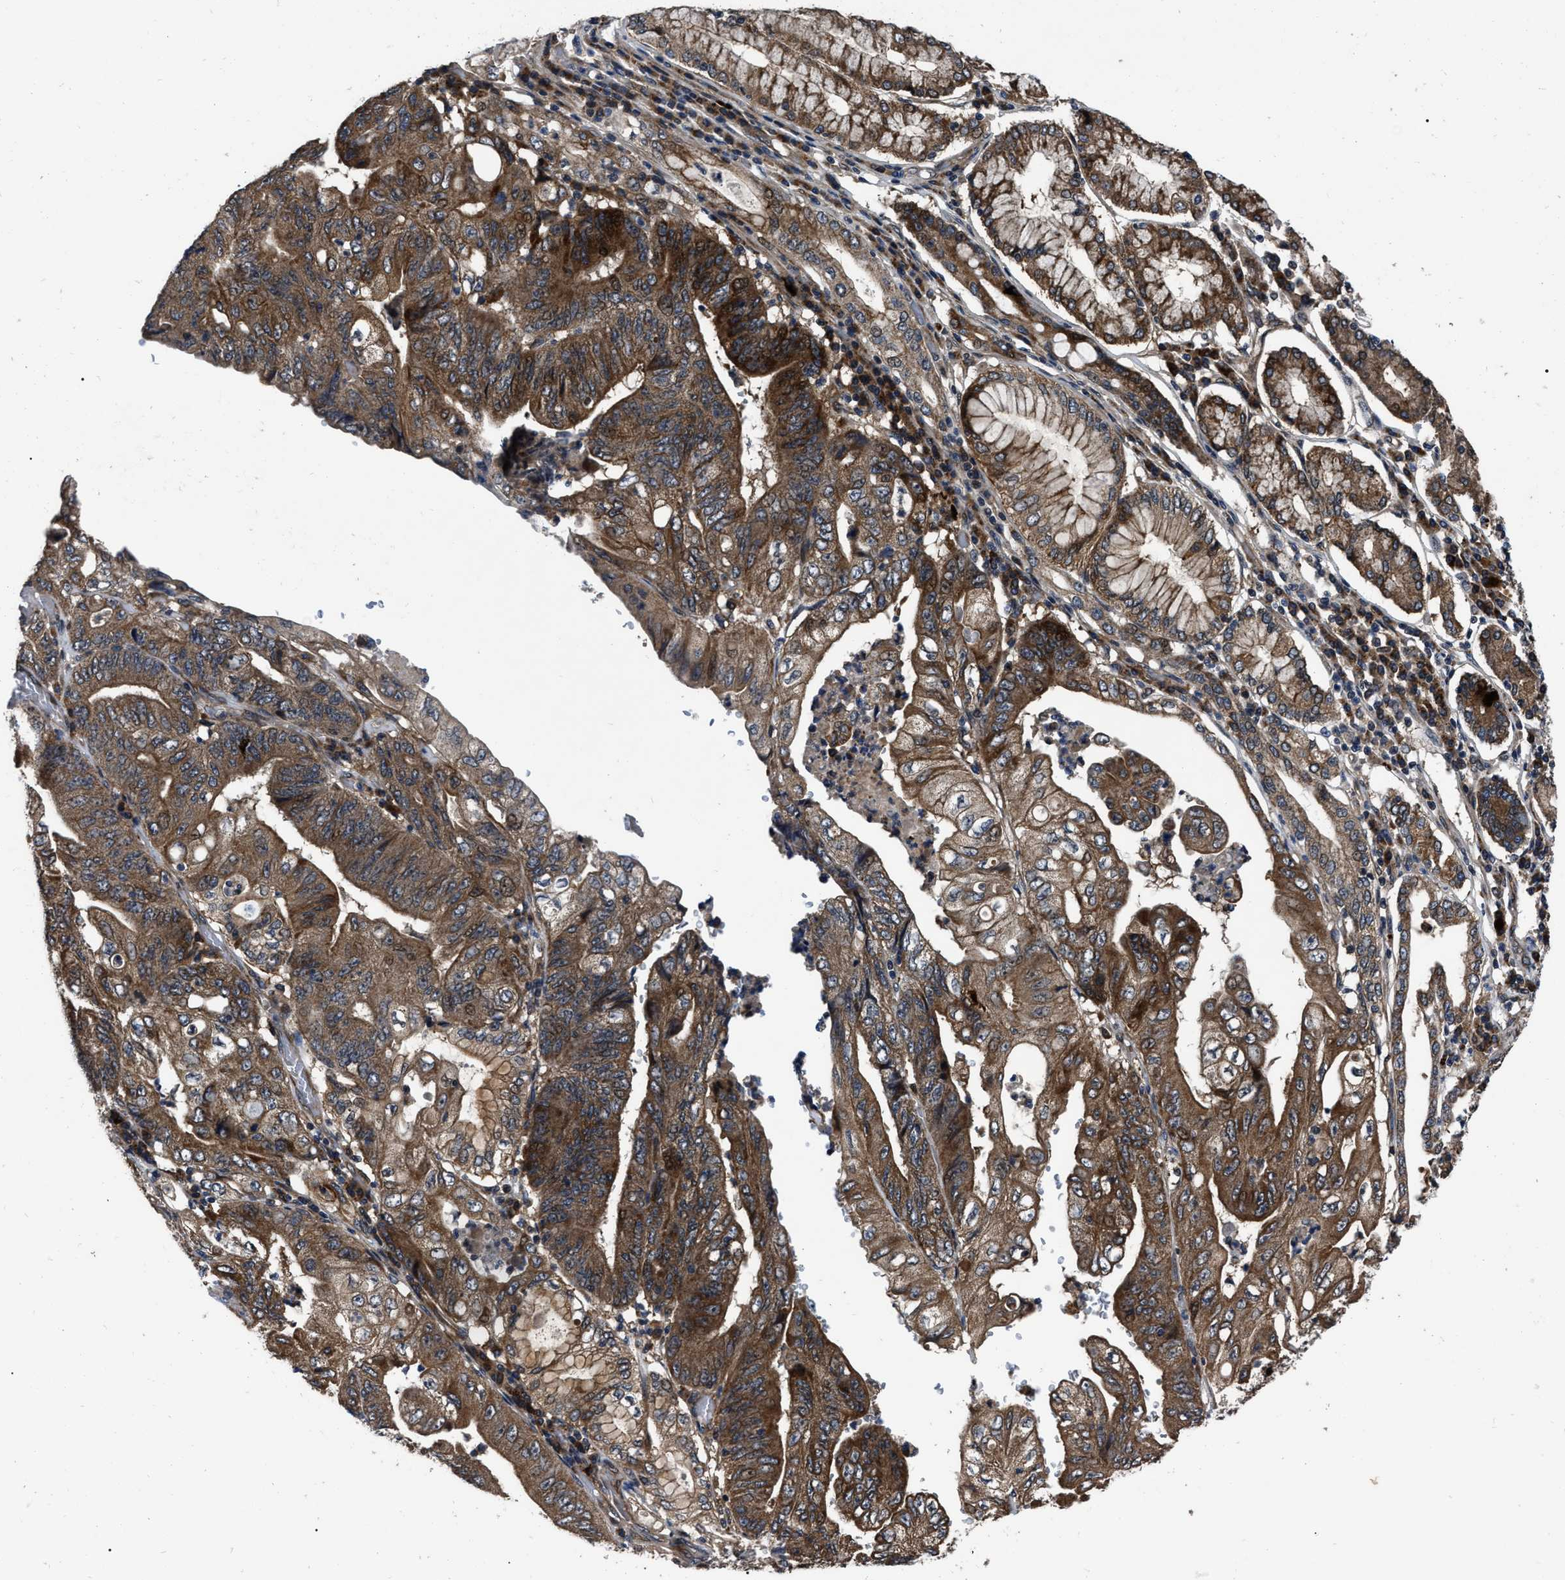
{"staining": {"intensity": "strong", "quantity": ">75%", "location": "cytoplasmic/membranous"}, "tissue": "stomach cancer", "cell_type": "Tumor cells", "image_type": "cancer", "snomed": [{"axis": "morphology", "description": "Adenocarcinoma, NOS"}, {"axis": "topography", "description": "Stomach"}], "caption": "Adenocarcinoma (stomach) was stained to show a protein in brown. There is high levels of strong cytoplasmic/membranous expression in about >75% of tumor cells.", "gene": "PPWD1", "patient": {"sex": "female", "age": 73}}